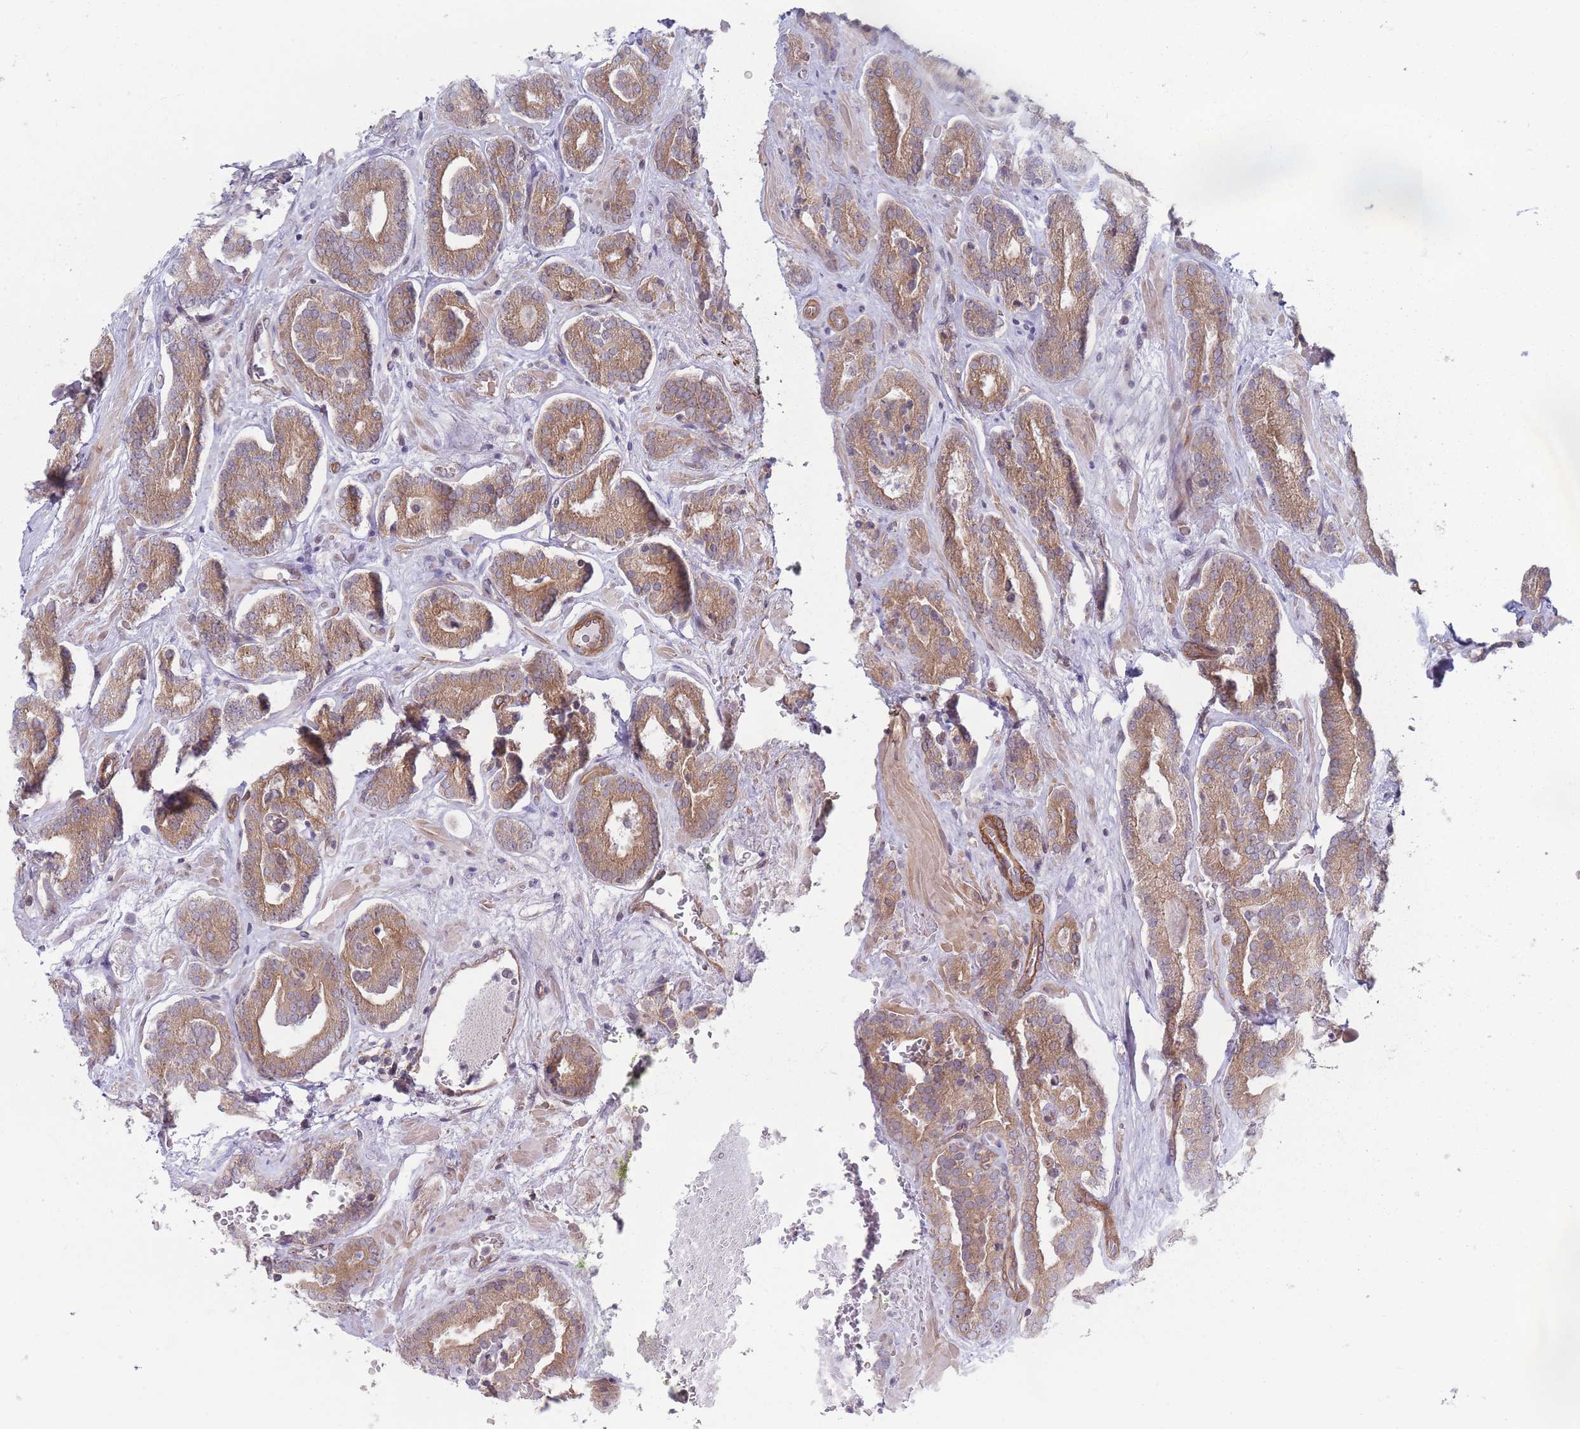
{"staining": {"intensity": "moderate", "quantity": ">75%", "location": "cytoplasmic/membranous"}, "tissue": "prostate cancer", "cell_type": "Tumor cells", "image_type": "cancer", "snomed": [{"axis": "morphology", "description": "Adenocarcinoma, High grade"}, {"axis": "topography", "description": "Prostate"}], "caption": "High-power microscopy captured an IHC histopathology image of prostate cancer, revealing moderate cytoplasmic/membranous expression in approximately >75% of tumor cells.", "gene": "VRK2", "patient": {"sex": "male", "age": 66}}